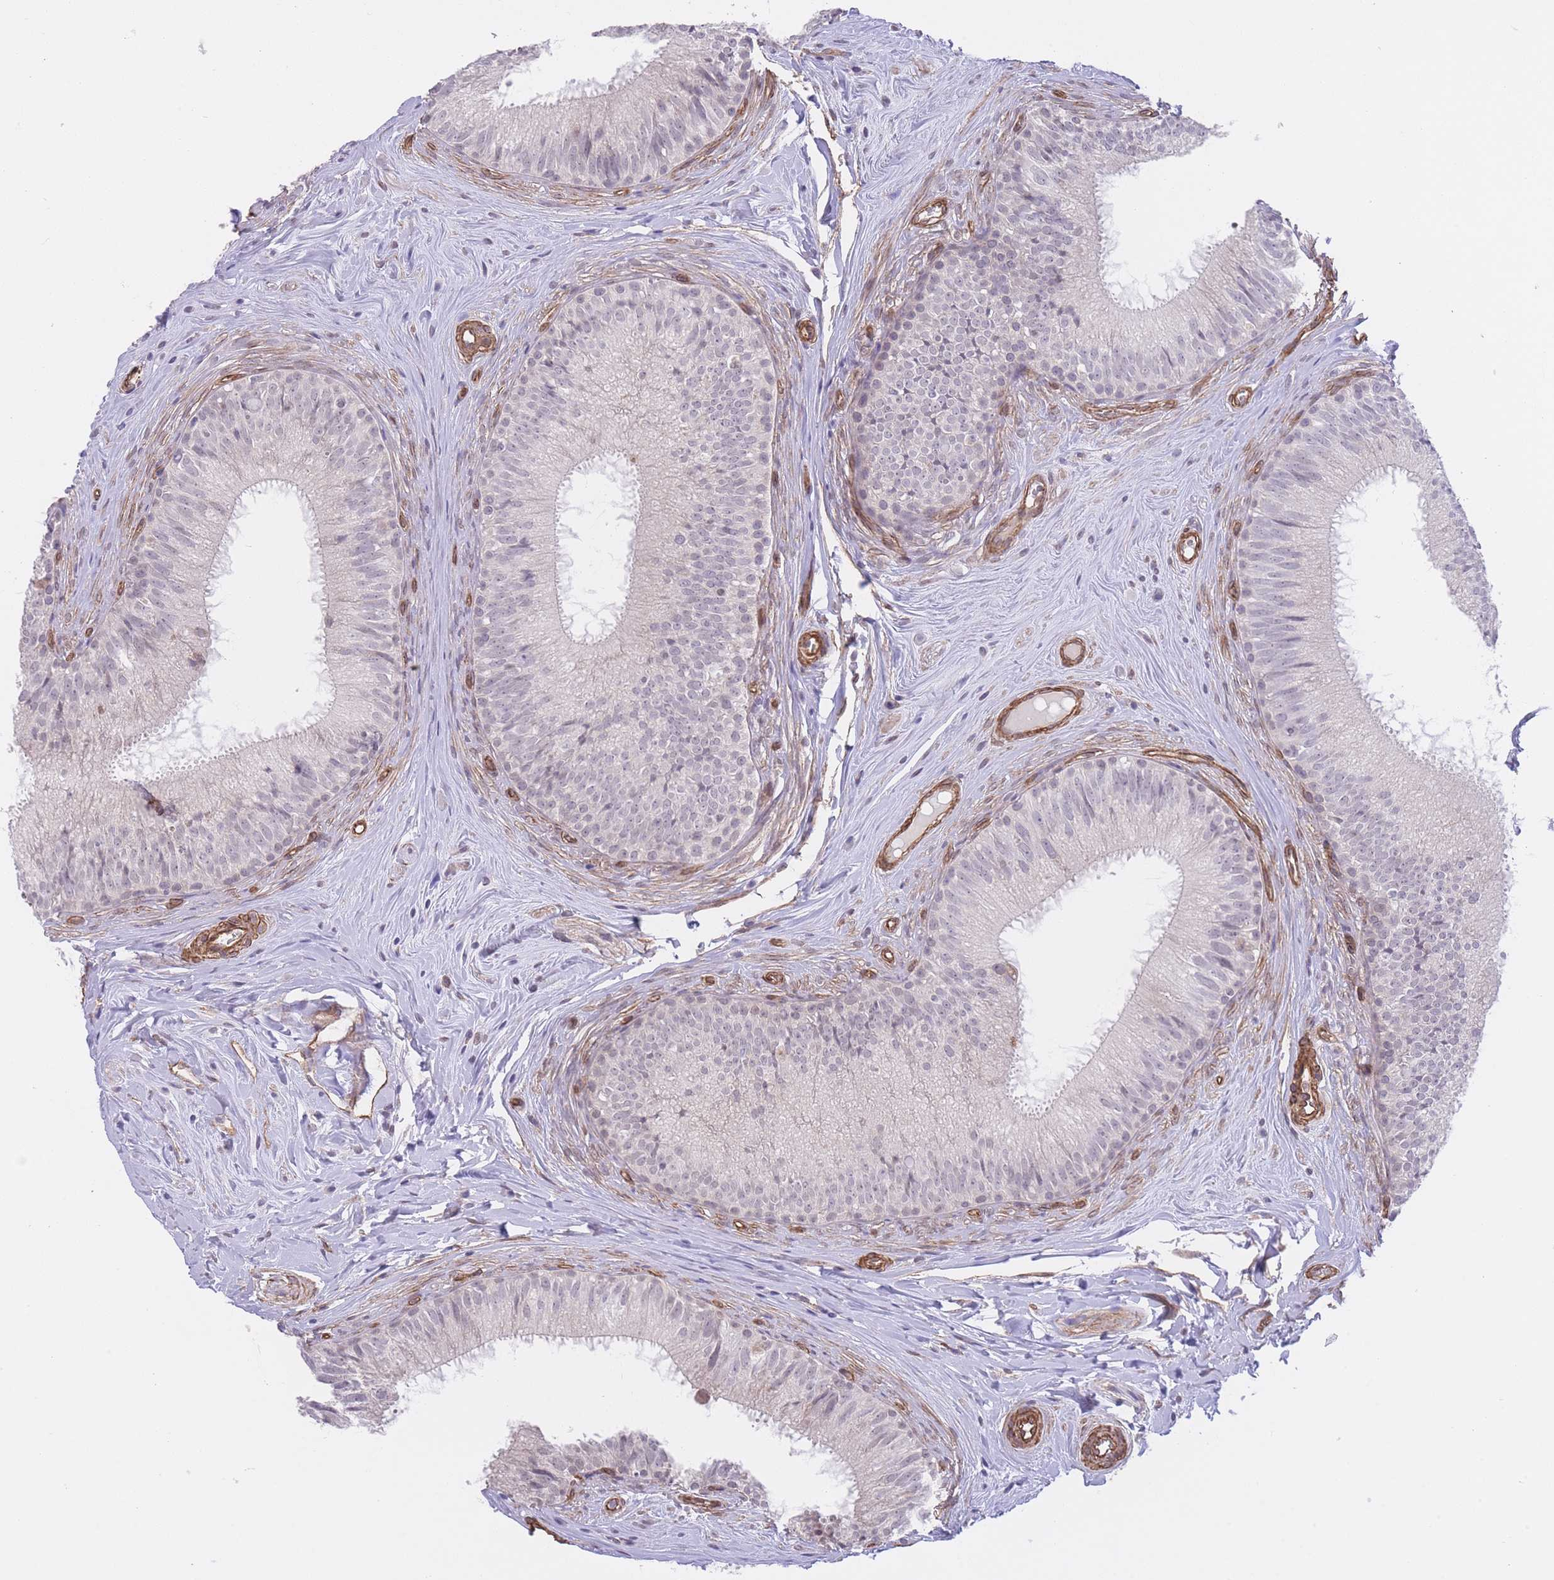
{"staining": {"intensity": "moderate", "quantity": "25%-75%", "location": "nuclear"}, "tissue": "epididymis", "cell_type": "Glandular cells", "image_type": "normal", "snomed": [{"axis": "morphology", "description": "Normal tissue, NOS"}, {"axis": "topography", "description": "Epididymis"}], "caption": "Epididymis stained for a protein (brown) displays moderate nuclear positive expression in about 25%-75% of glandular cells.", "gene": "QTRT1", "patient": {"sex": "male", "age": 34}}